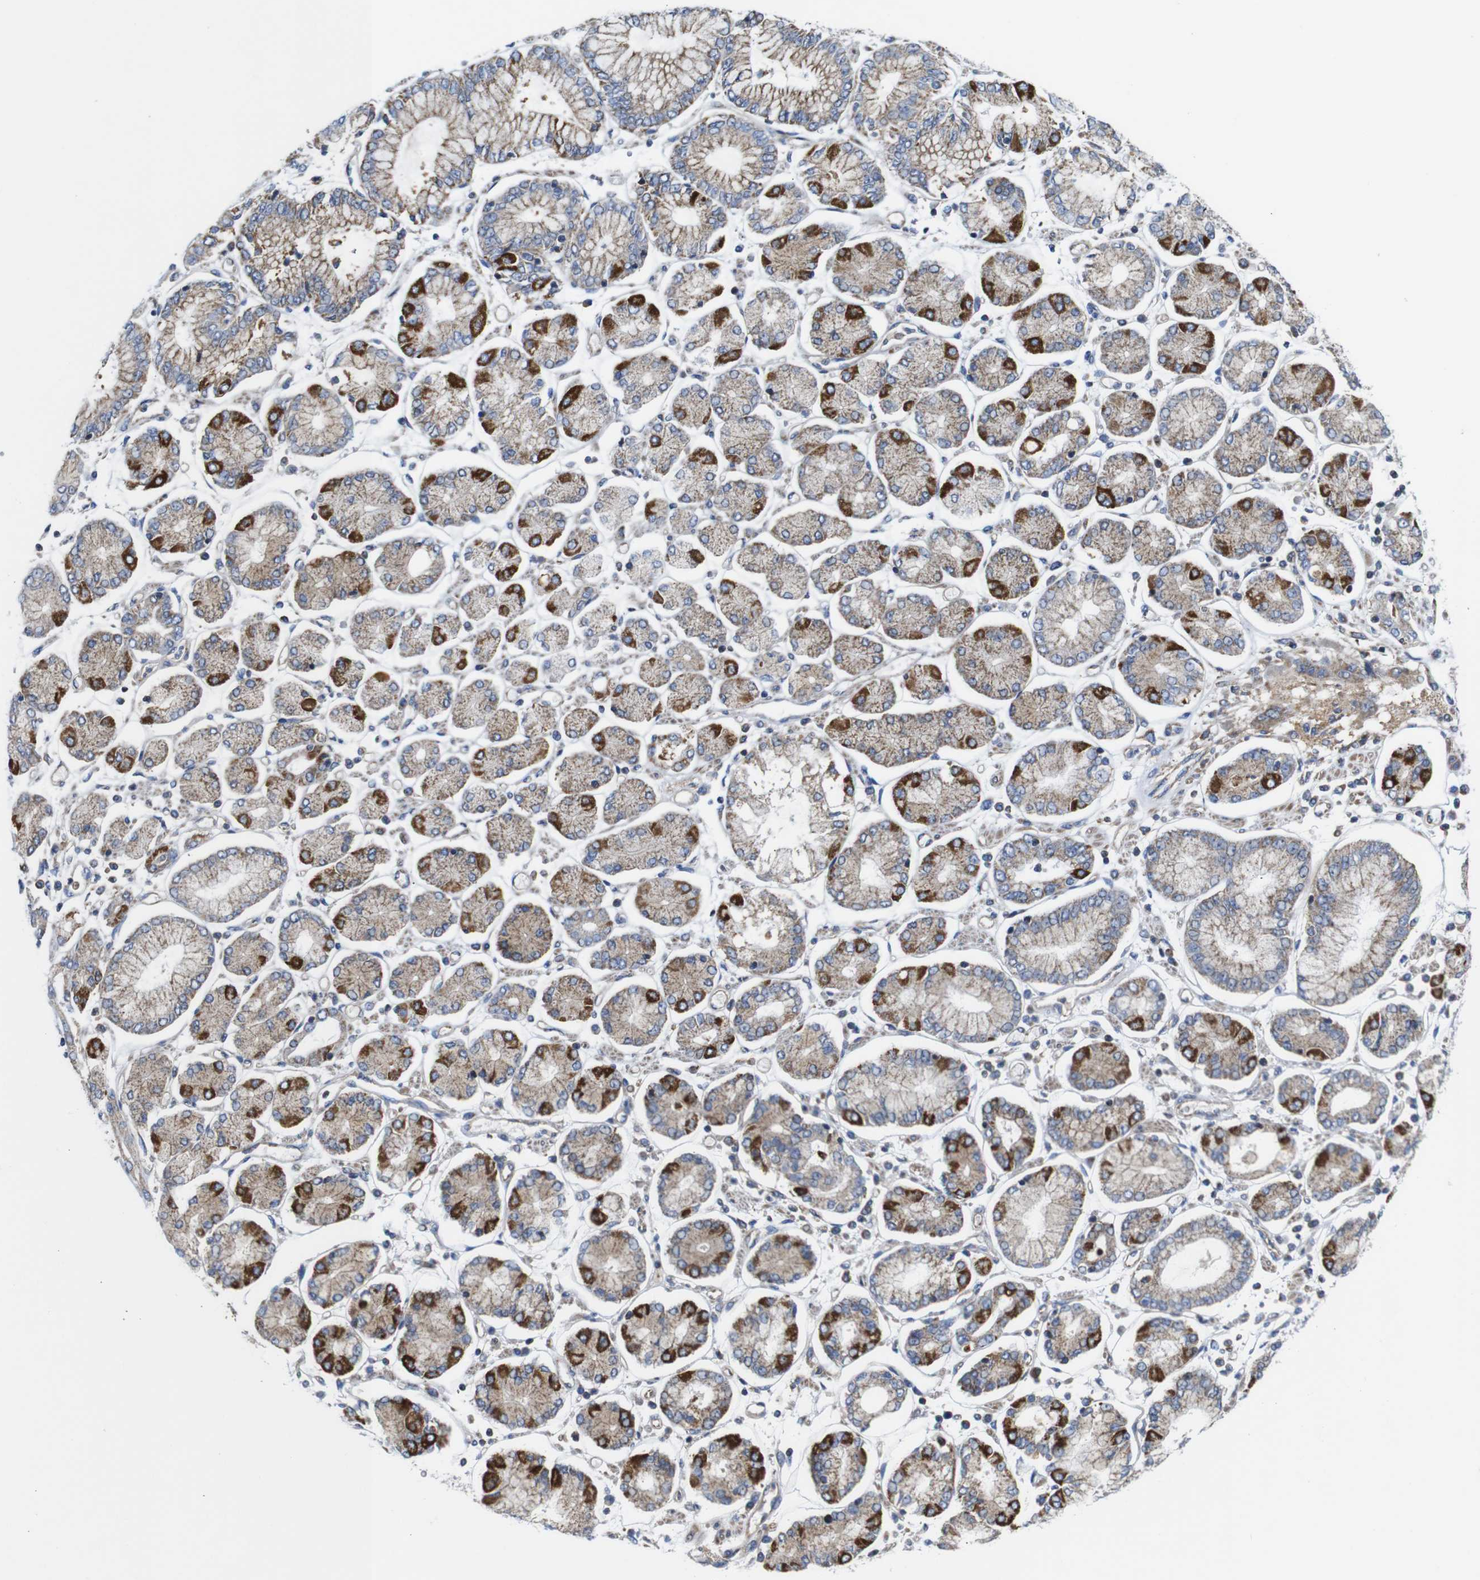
{"staining": {"intensity": "moderate", "quantity": "25%-75%", "location": "cytoplasmic/membranous"}, "tissue": "stomach cancer", "cell_type": "Tumor cells", "image_type": "cancer", "snomed": [{"axis": "morphology", "description": "Adenocarcinoma, NOS"}, {"axis": "topography", "description": "Stomach"}], "caption": "Adenocarcinoma (stomach) tissue shows moderate cytoplasmic/membranous expression in about 25%-75% of tumor cells, visualized by immunohistochemistry.", "gene": "PDCD1LG2", "patient": {"sex": "male", "age": 76}}